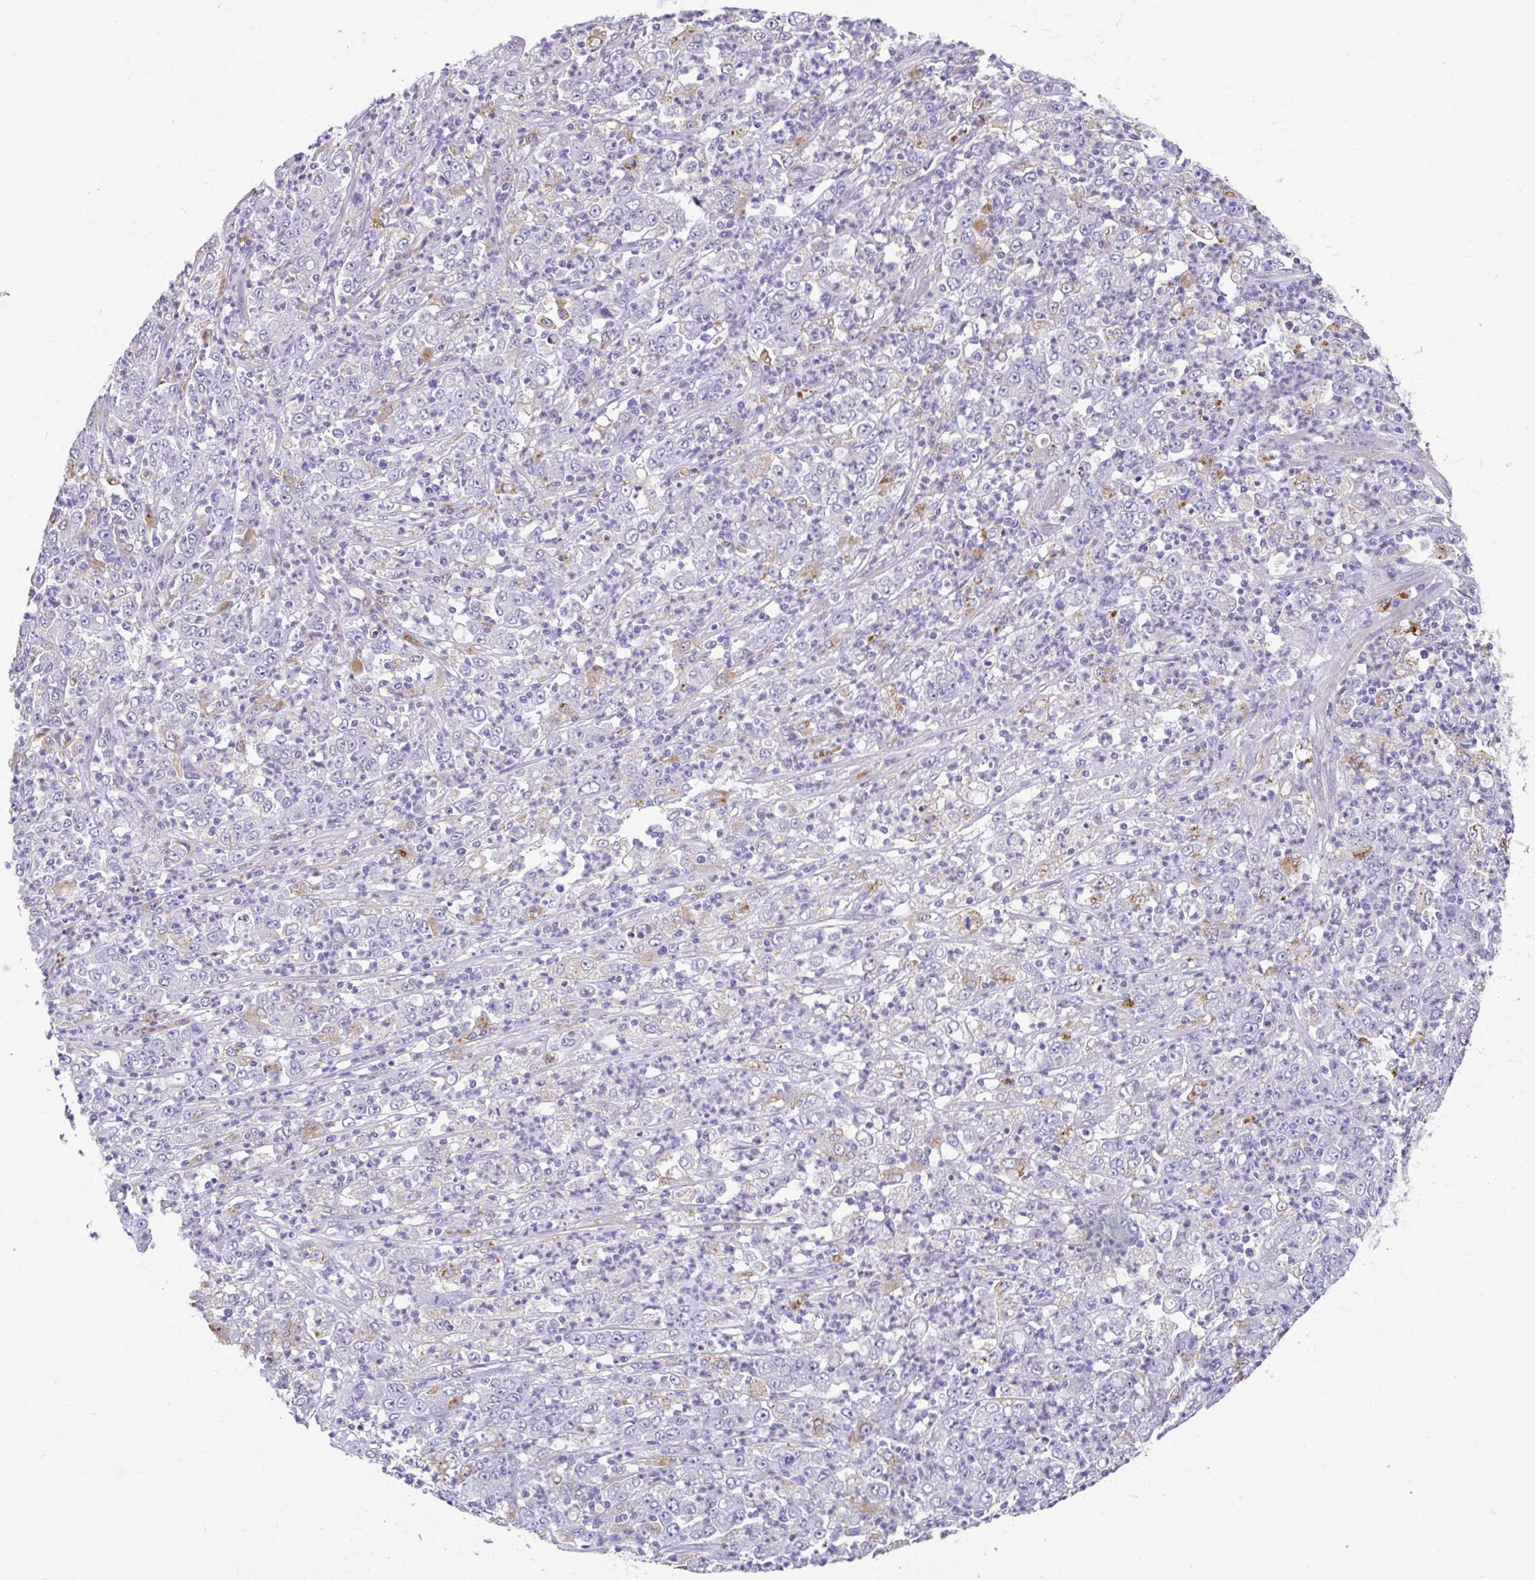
{"staining": {"intensity": "moderate", "quantity": "<25%", "location": "cytoplasmic/membranous"}, "tissue": "stomach cancer", "cell_type": "Tumor cells", "image_type": "cancer", "snomed": [{"axis": "morphology", "description": "Adenocarcinoma, NOS"}, {"axis": "topography", "description": "Stomach, lower"}], "caption": "This micrograph displays IHC staining of stomach adenocarcinoma, with low moderate cytoplasmic/membranous expression in approximately <25% of tumor cells.", "gene": "ZNF33A", "patient": {"sex": "female", "age": 71}}